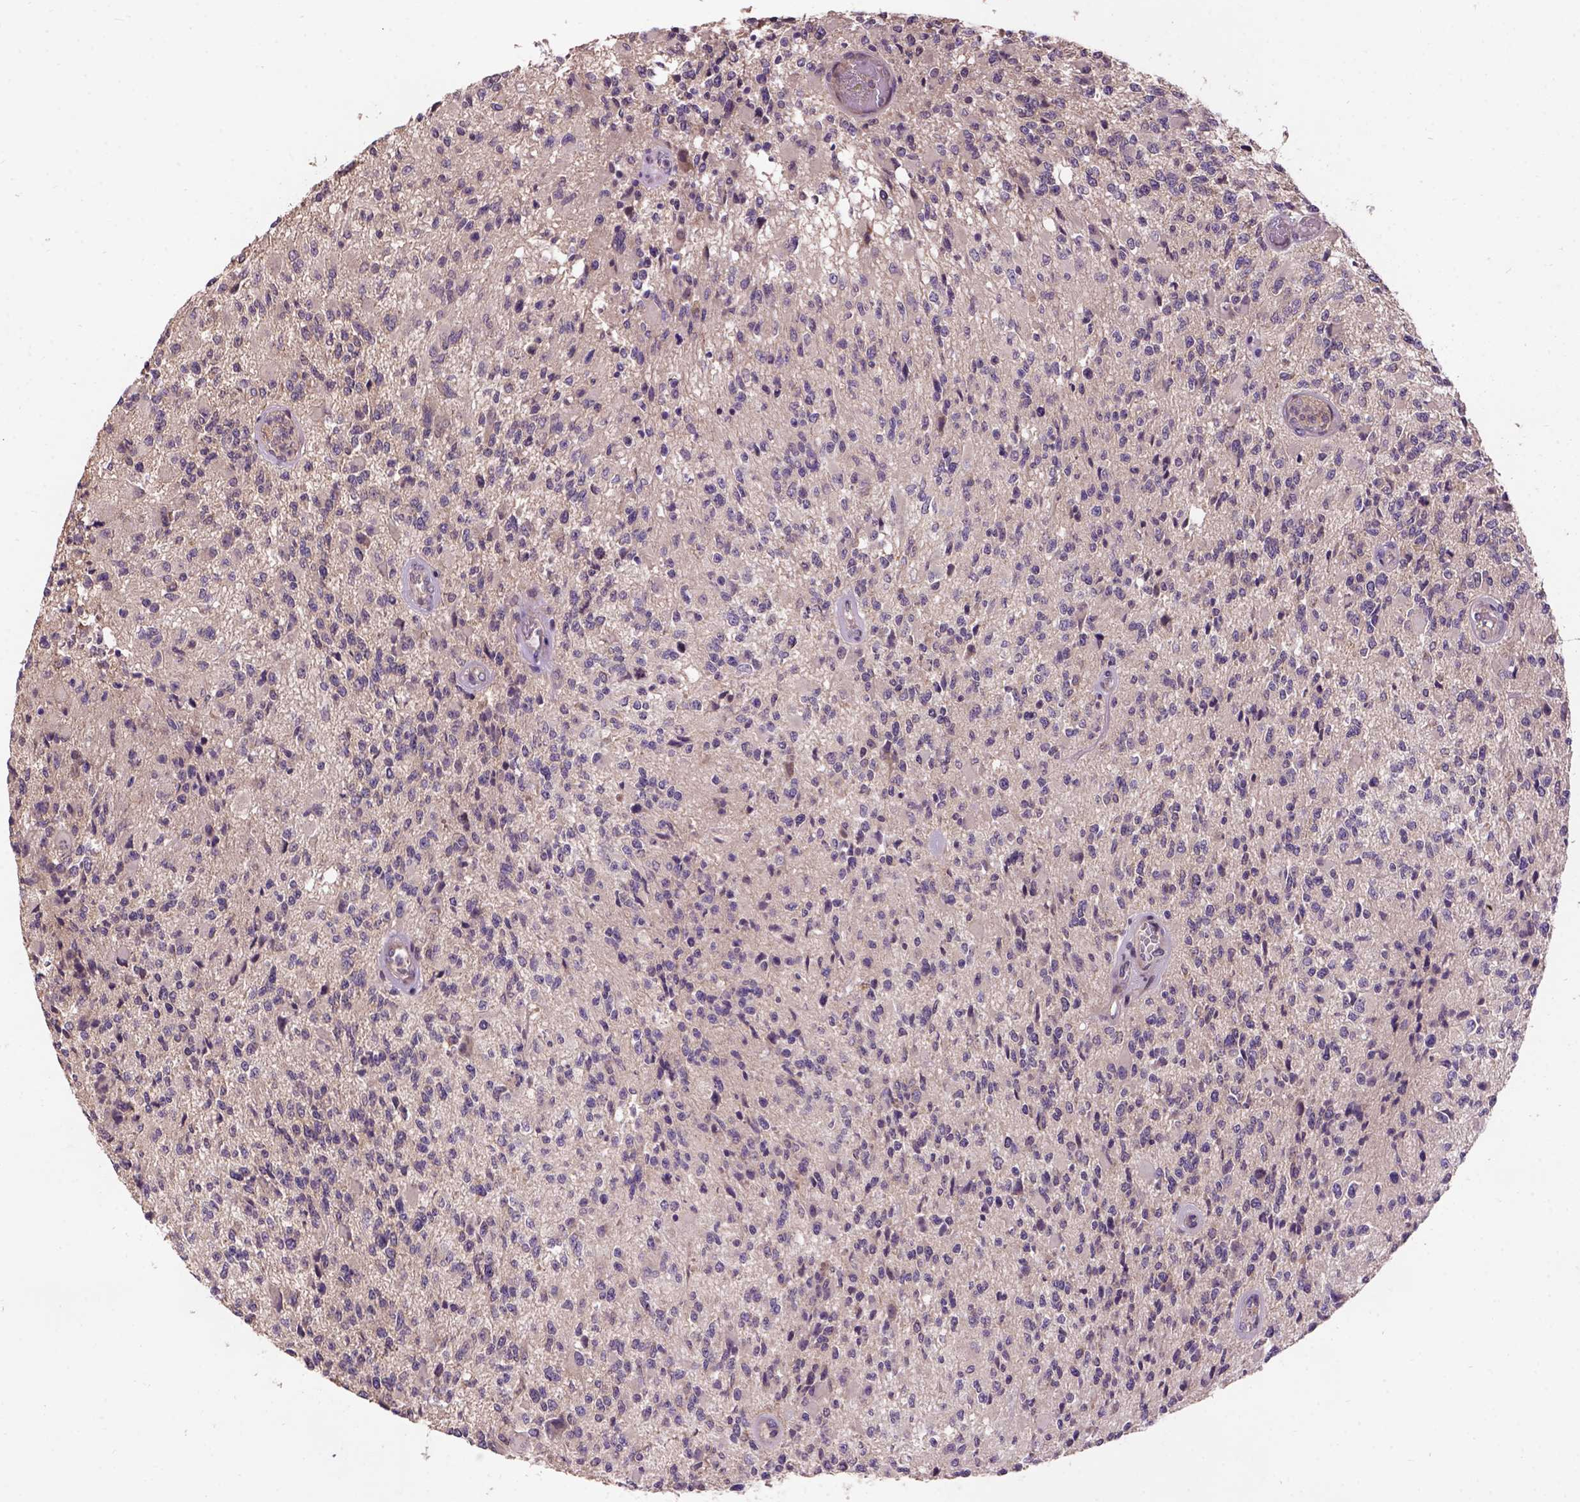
{"staining": {"intensity": "negative", "quantity": "none", "location": "none"}, "tissue": "glioma", "cell_type": "Tumor cells", "image_type": "cancer", "snomed": [{"axis": "morphology", "description": "Glioma, malignant, High grade"}, {"axis": "topography", "description": "Brain"}], "caption": "Tumor cells show no significant positivity in glioma.", "gene": "KBTBD8", "patient": {"sex": "female", "age": 63}}